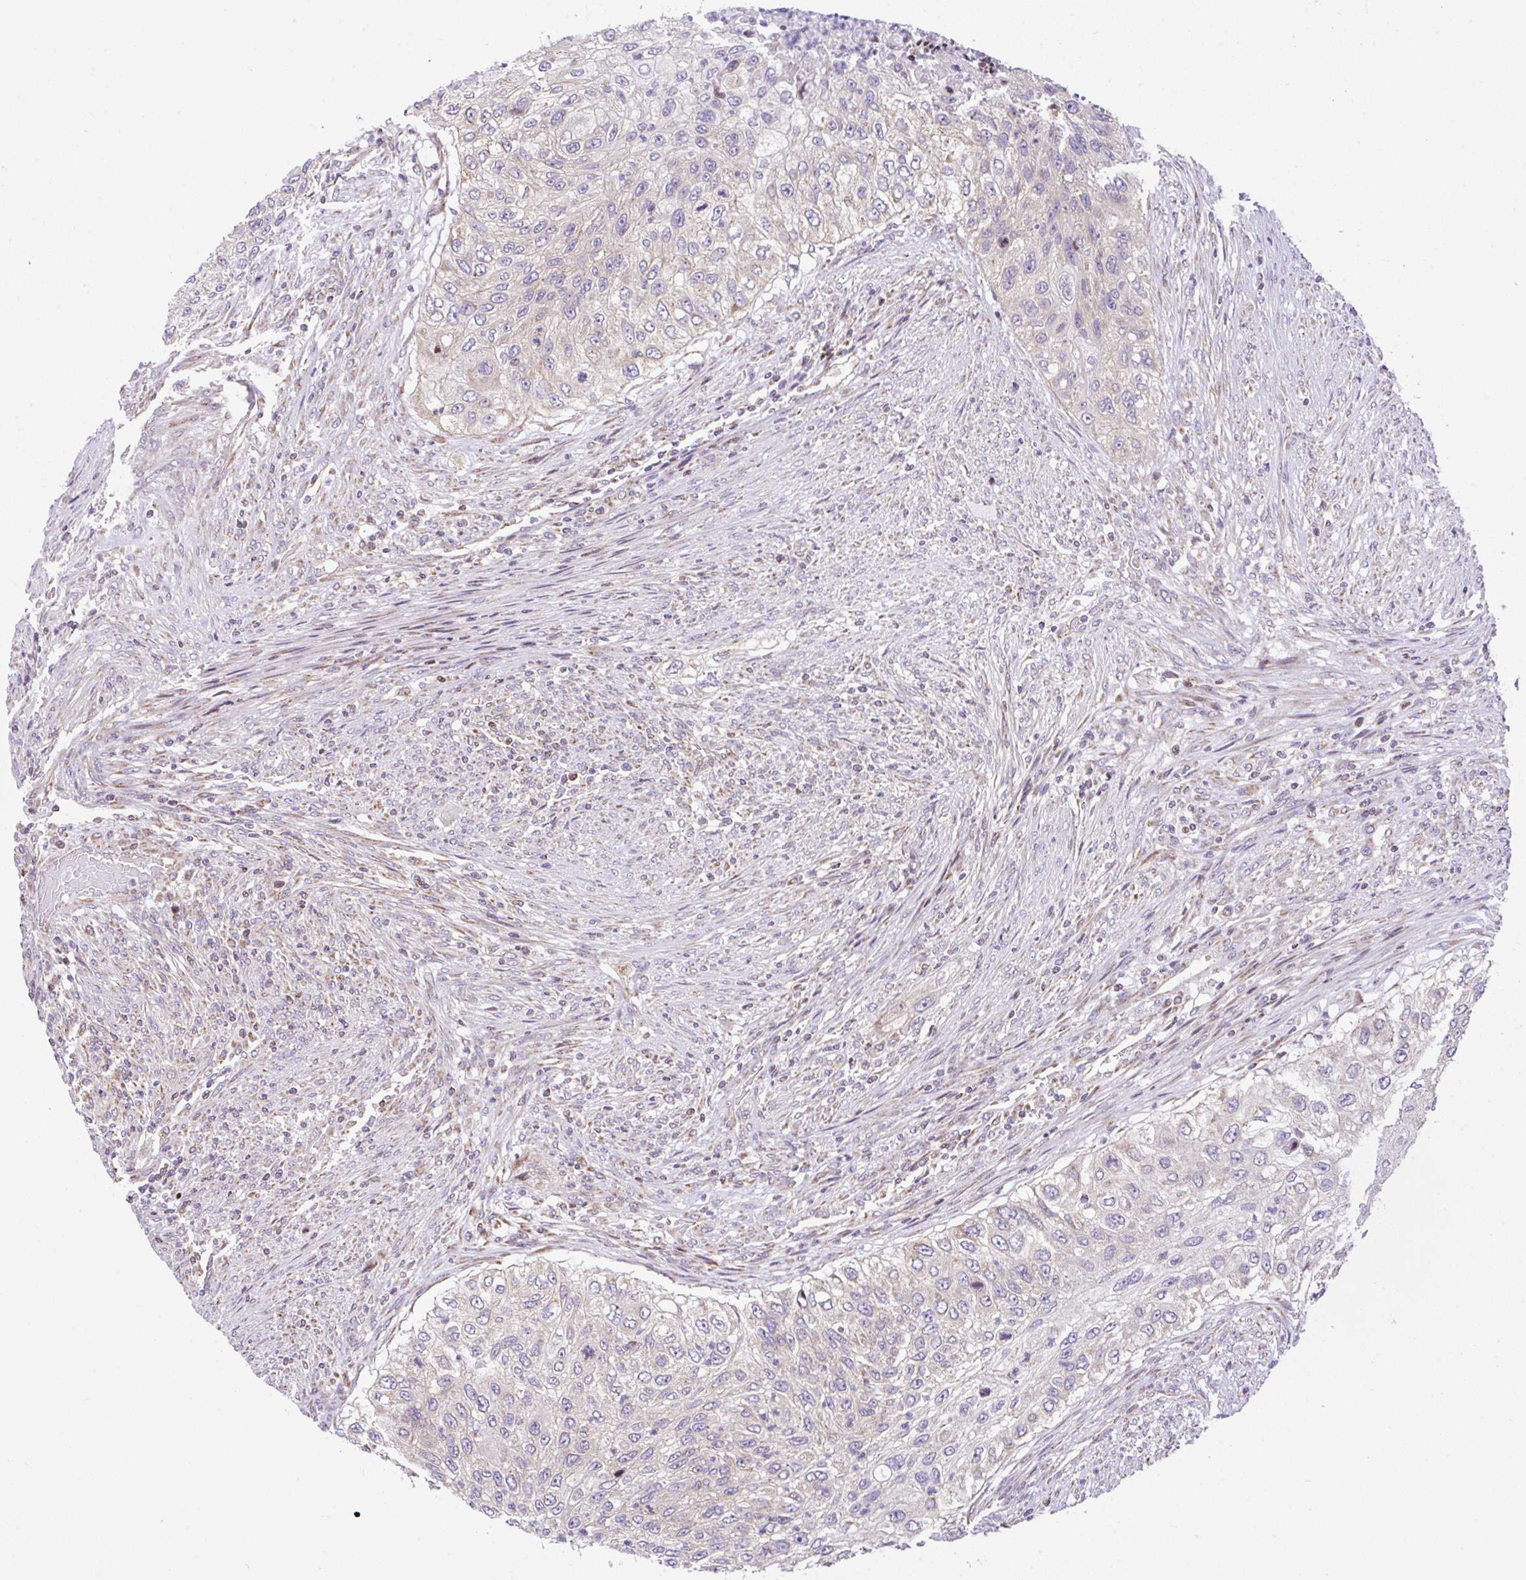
{"staining": {"intensity": "weak", "quantity": "<25%", "location": "cytoplasmic/membranous"}, "tissue": "urothelial cancer", "cell_type": "Tumor cells", "image_type": "cancer", "snomed": [{"axis": "morphology", "description": "Urothelial carcinoma, High grade"}, {"axis": "topography", "description": "Urinary bladder"}], "caption": "Immunohistochemistry image of neoplastic tissue: human urothelial cancer stained with DAB (3,3'-diaminobenzidine) demonstrates no significant protein expression in tumor cells.", "gene": "FIGNL1", "patient": {"sex": "female", "age": 60}}